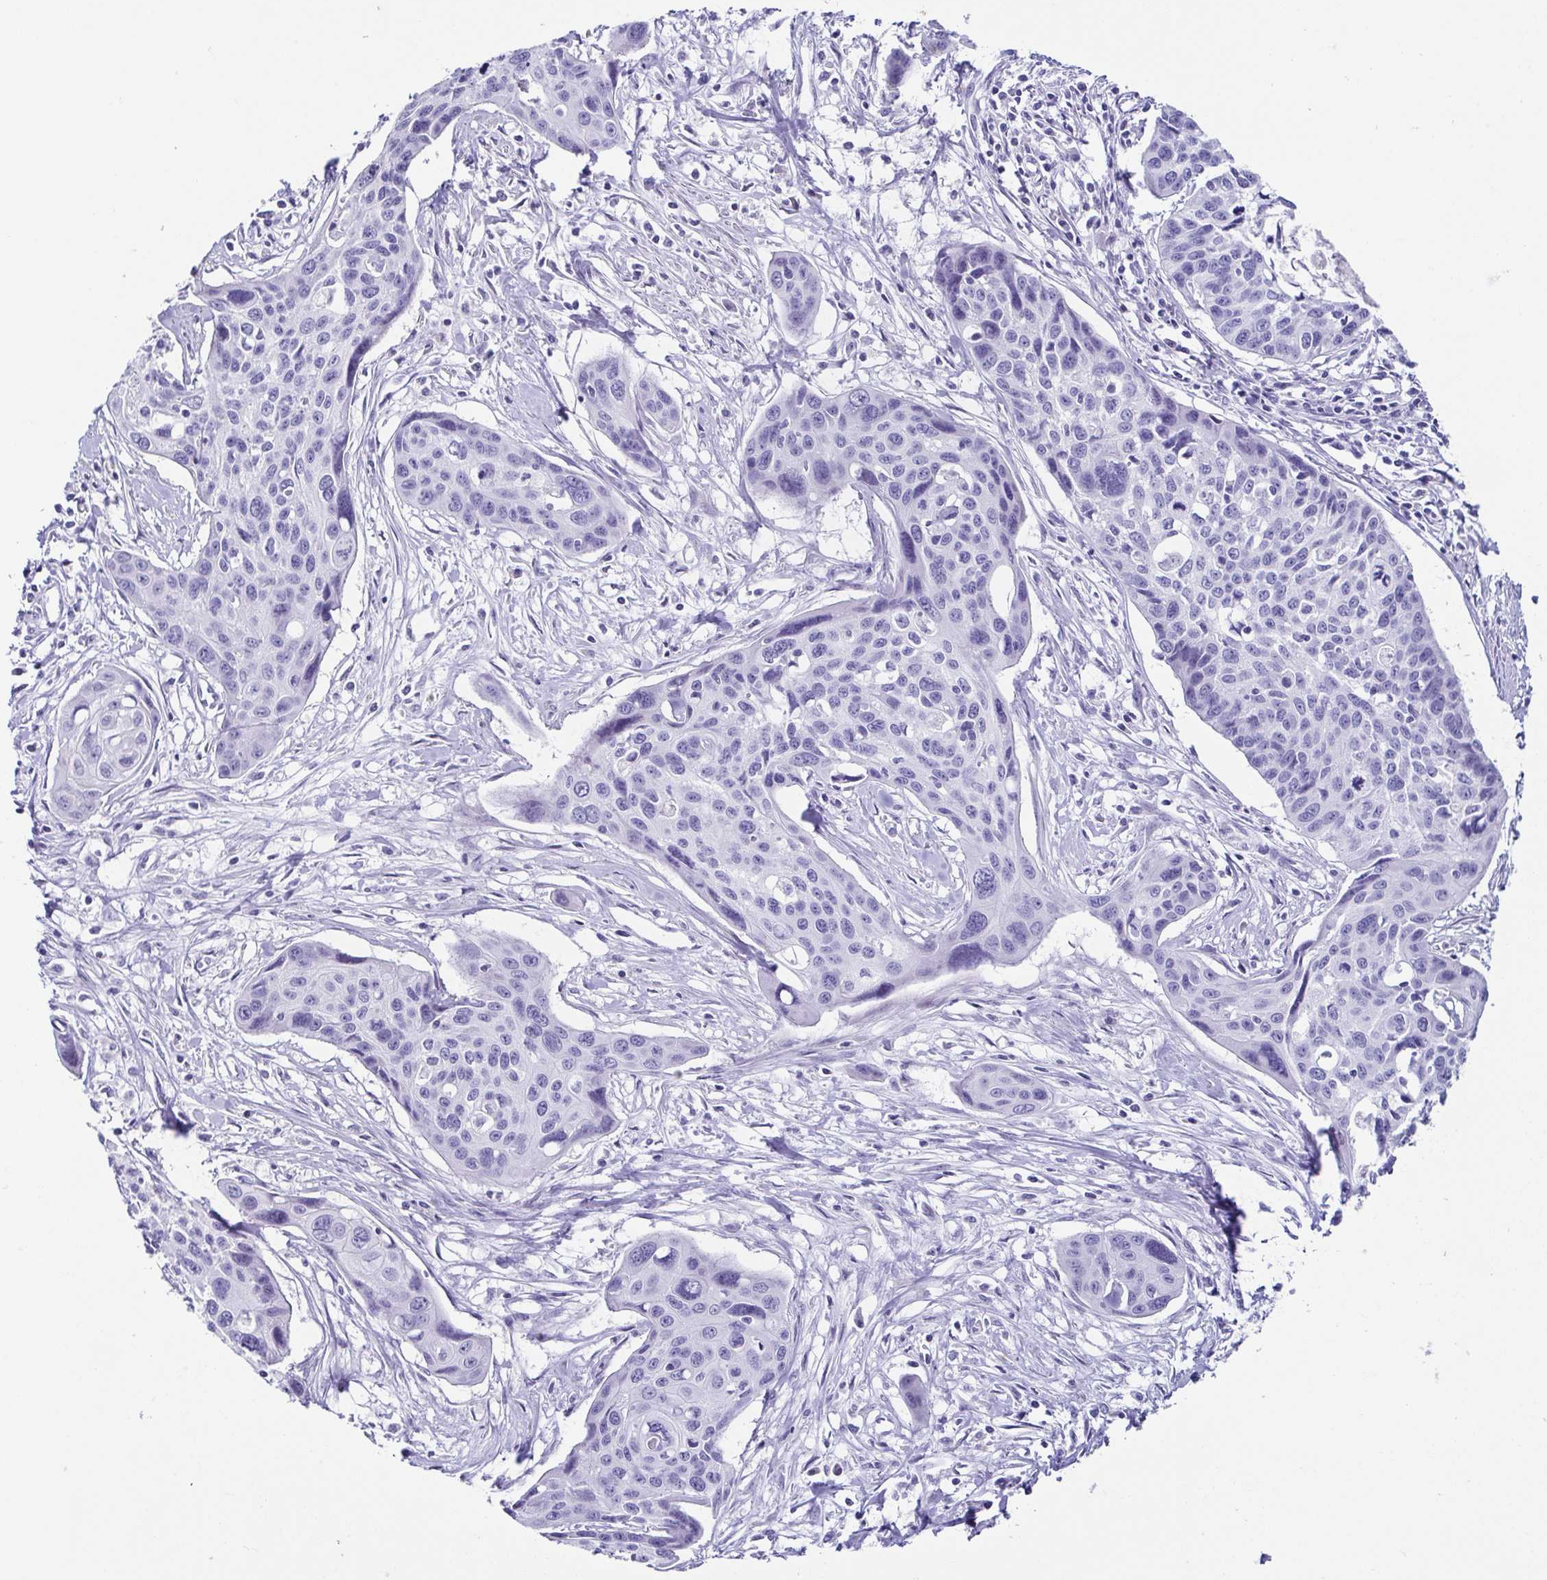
{"staining": {"intensity": "negative", "quantity": "none", "location": "none"}, "tissue": "cervical cancer", "cell_type": "Tumor cells", "image_type": "cancer", "snomed": [{"axis": "morphology", "description": "Squamous cell carcinoma, NOS"}, {"axis": "topography", "description": "Cervix"}], "caption": "IHC of cervical cancer displays no staining in tumor cells. (DAB IHC visualized using brightfield microscopy, high magnification).", "gene": "TNNT2", "patient": {"sex": "female", "age": 31}}